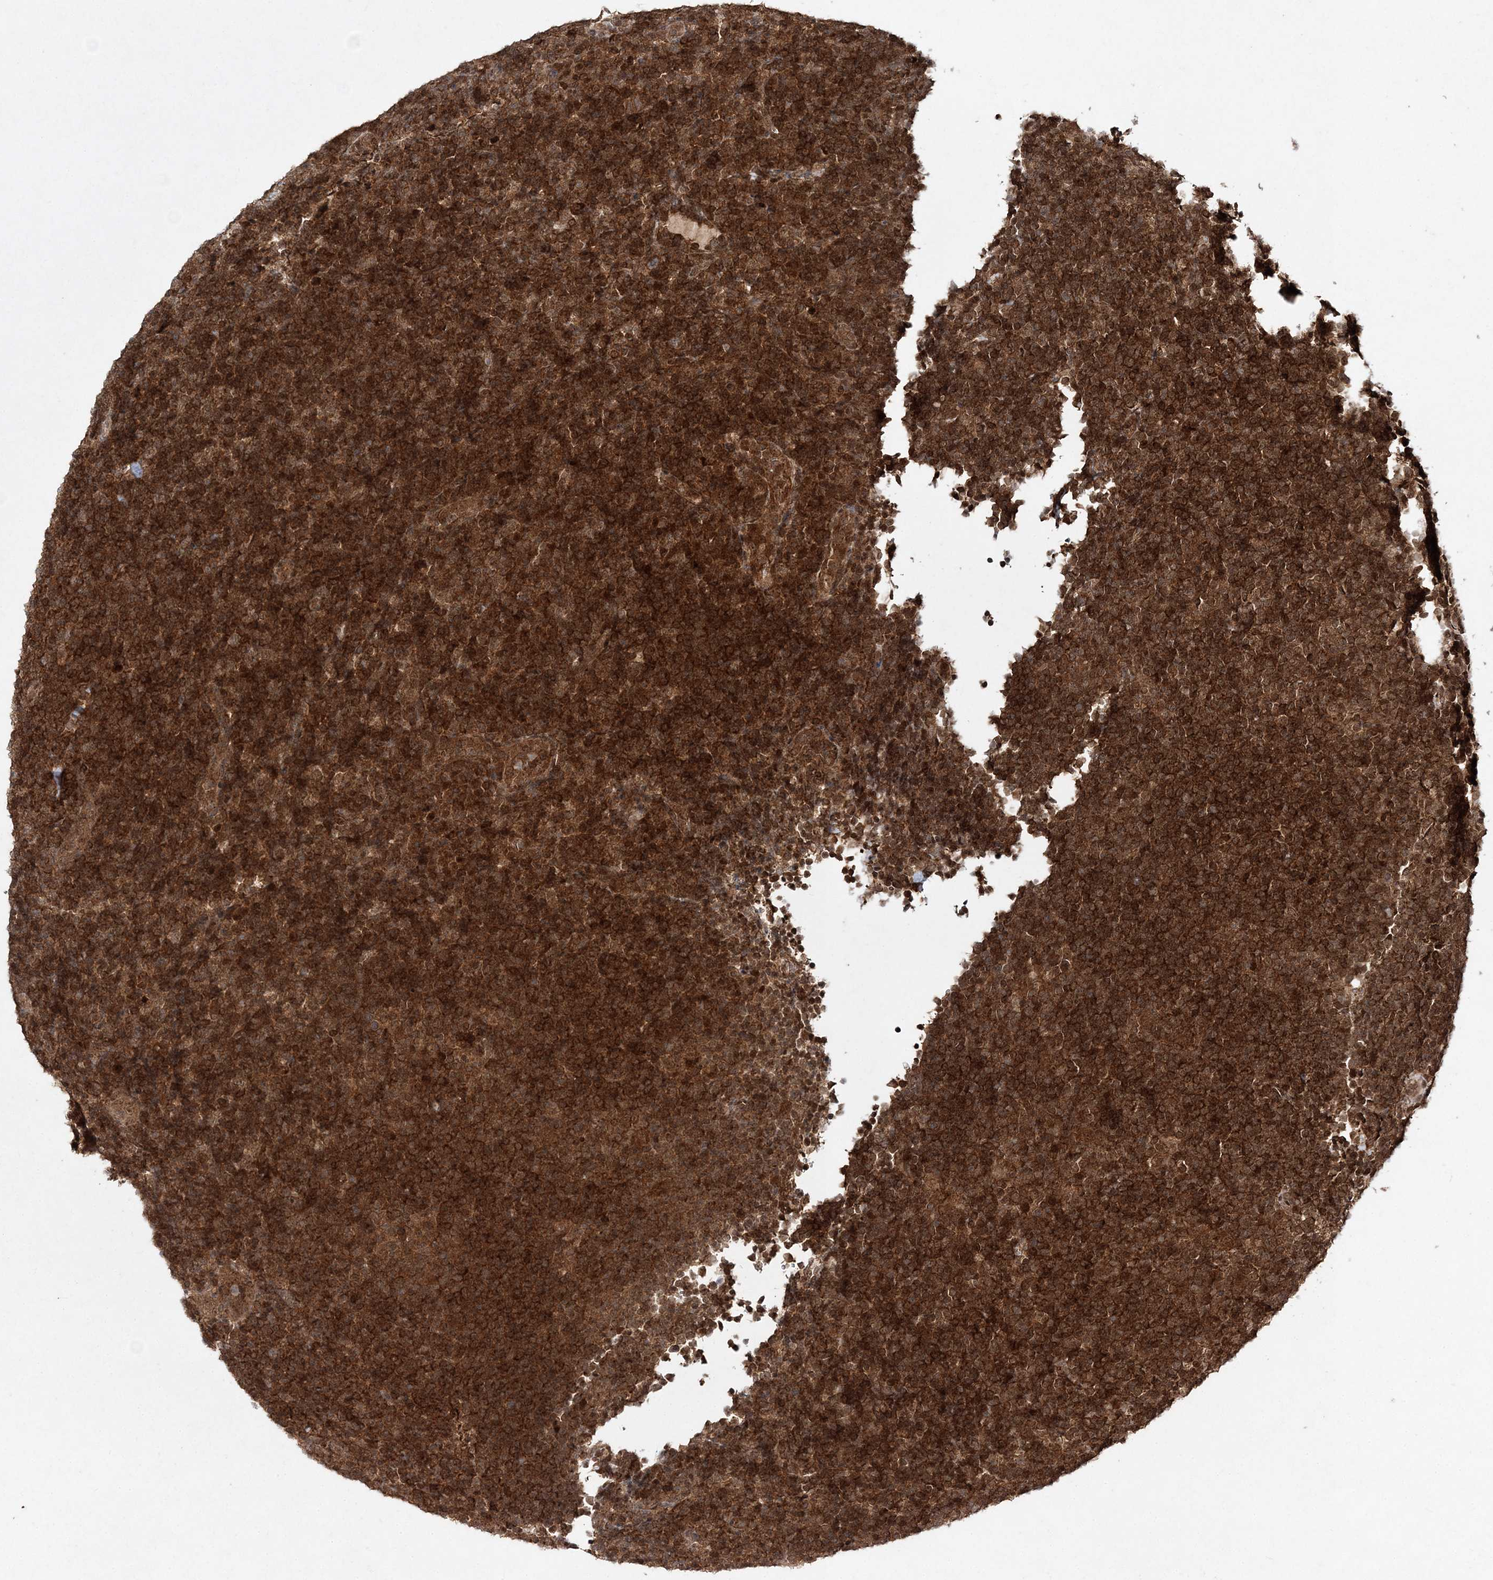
{"staining": {"intensity": "moderate", "quantity": ">75%", "location": "cytoplasmic/membranous"}, "tissue": "lymphoma", "cell_type": "Tumor cells", "image_type": "cancer", "snomed": [{"axis": "morphology", "description": "Hodgkin's disease, NOS"}, {"axis": "topography", "description": "Lymph node"}], "caption": "Moderate cytoplasmic/membranous expression is present in about >75% of tumor cells in lymphoma. The protein is stained brown, and the nuclei are stained in blue (DAB IHC with brightfield microscopy, high magnification).", "gene": "NIF3L1", "patient": {"sex": "female", "age": 57}}